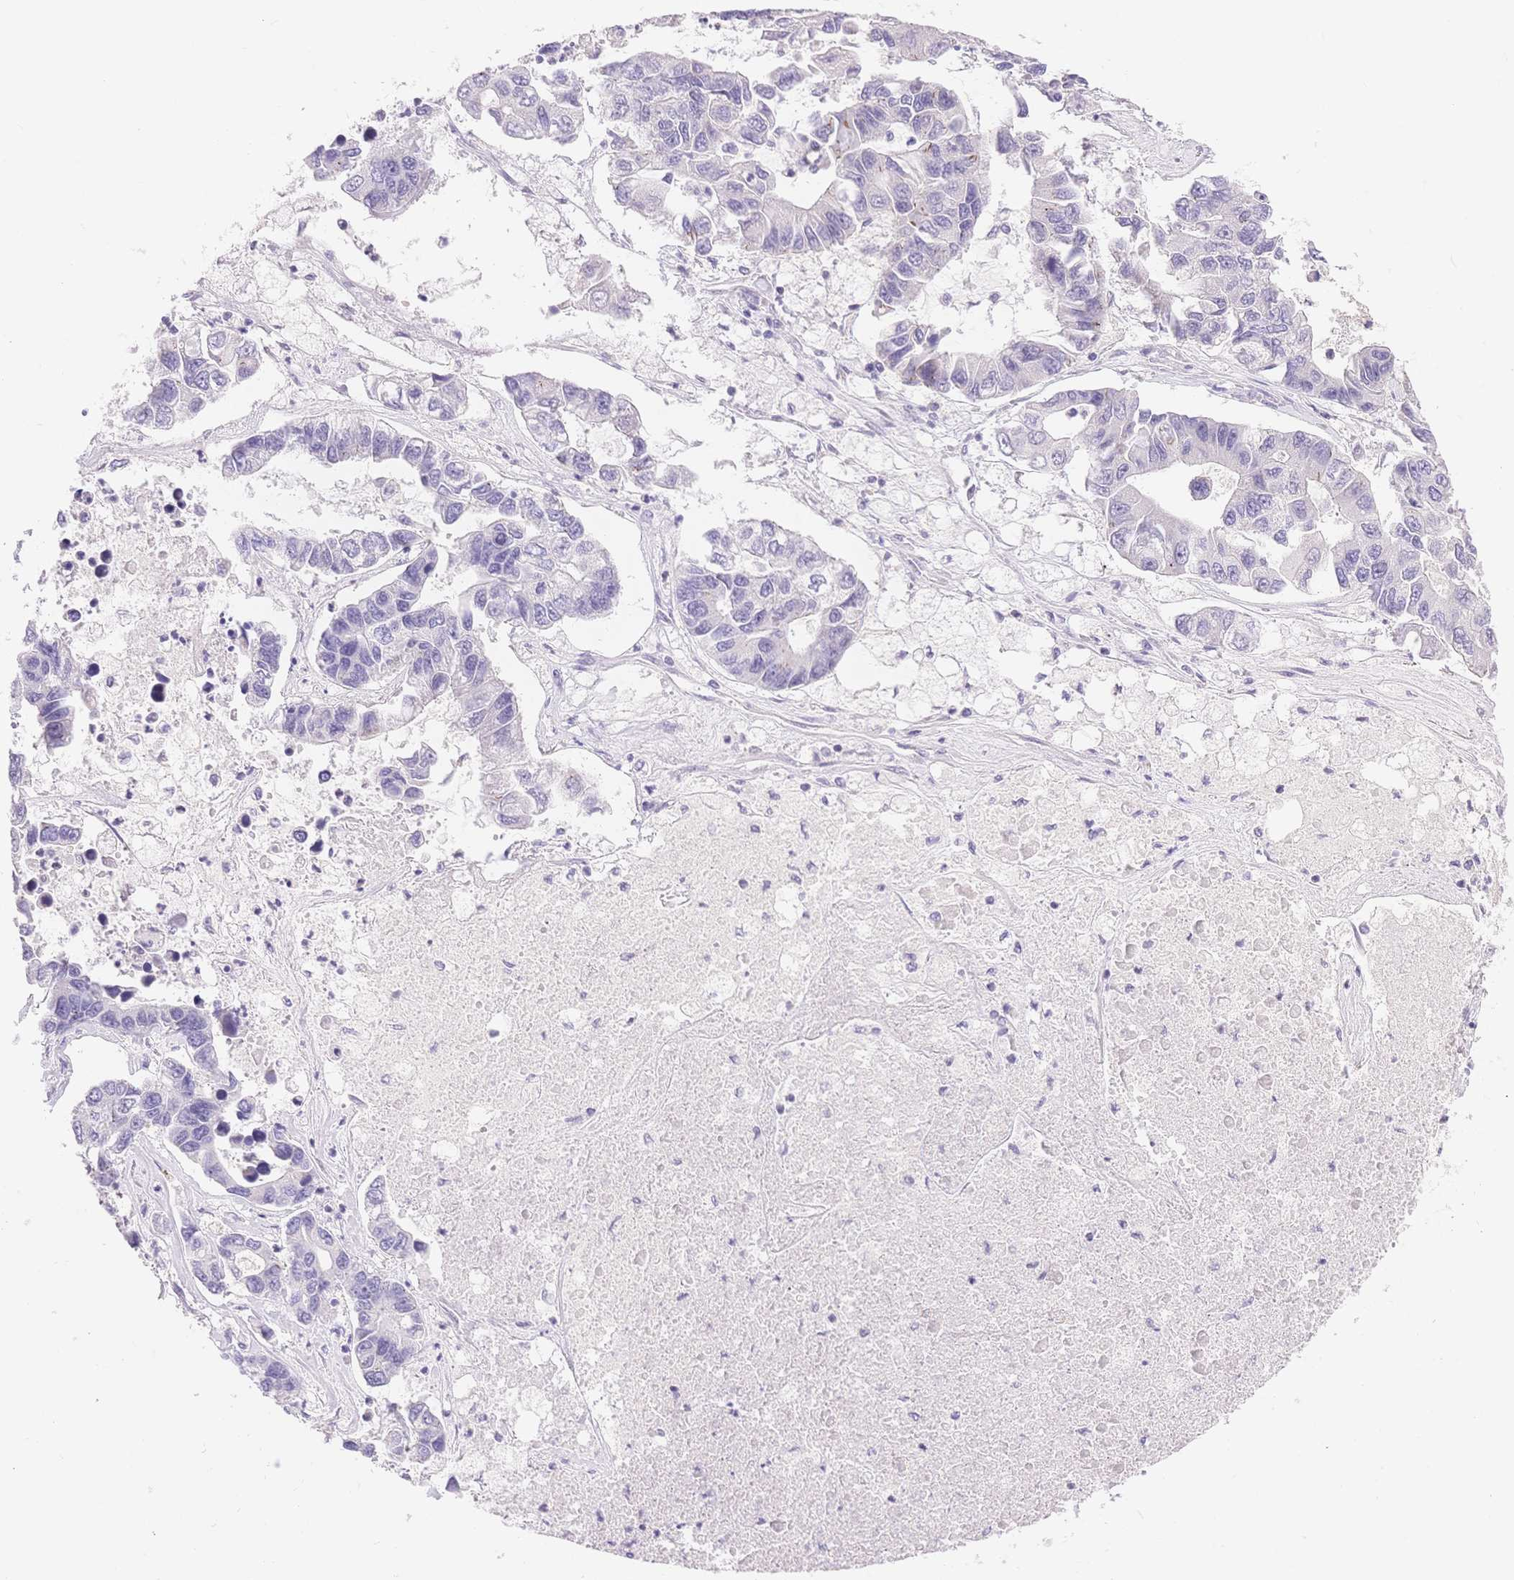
{"staining": {"intensity": "negative", "quantity": "none", "location": "none"}, "tissue": "lung cancer", "cell_type": "Tumor cells", "image_type": "cancer", "snomed": [{"axis": "morphology", "description": "Adenocarcinoma, NOS"}, {"axis": "topography", "description": "Bronchus"}, {"axis": "topography", "description": "Lung"}], "caption": "High magnification brightfield microscopy of adenocarcinoma (lung) stained with DAB (brown) and counterstained with hematoxylin (blue): tumor cells show no significant expression.", "gene": "MYOM1", "patient": {"sex": "female", "age": 51}}